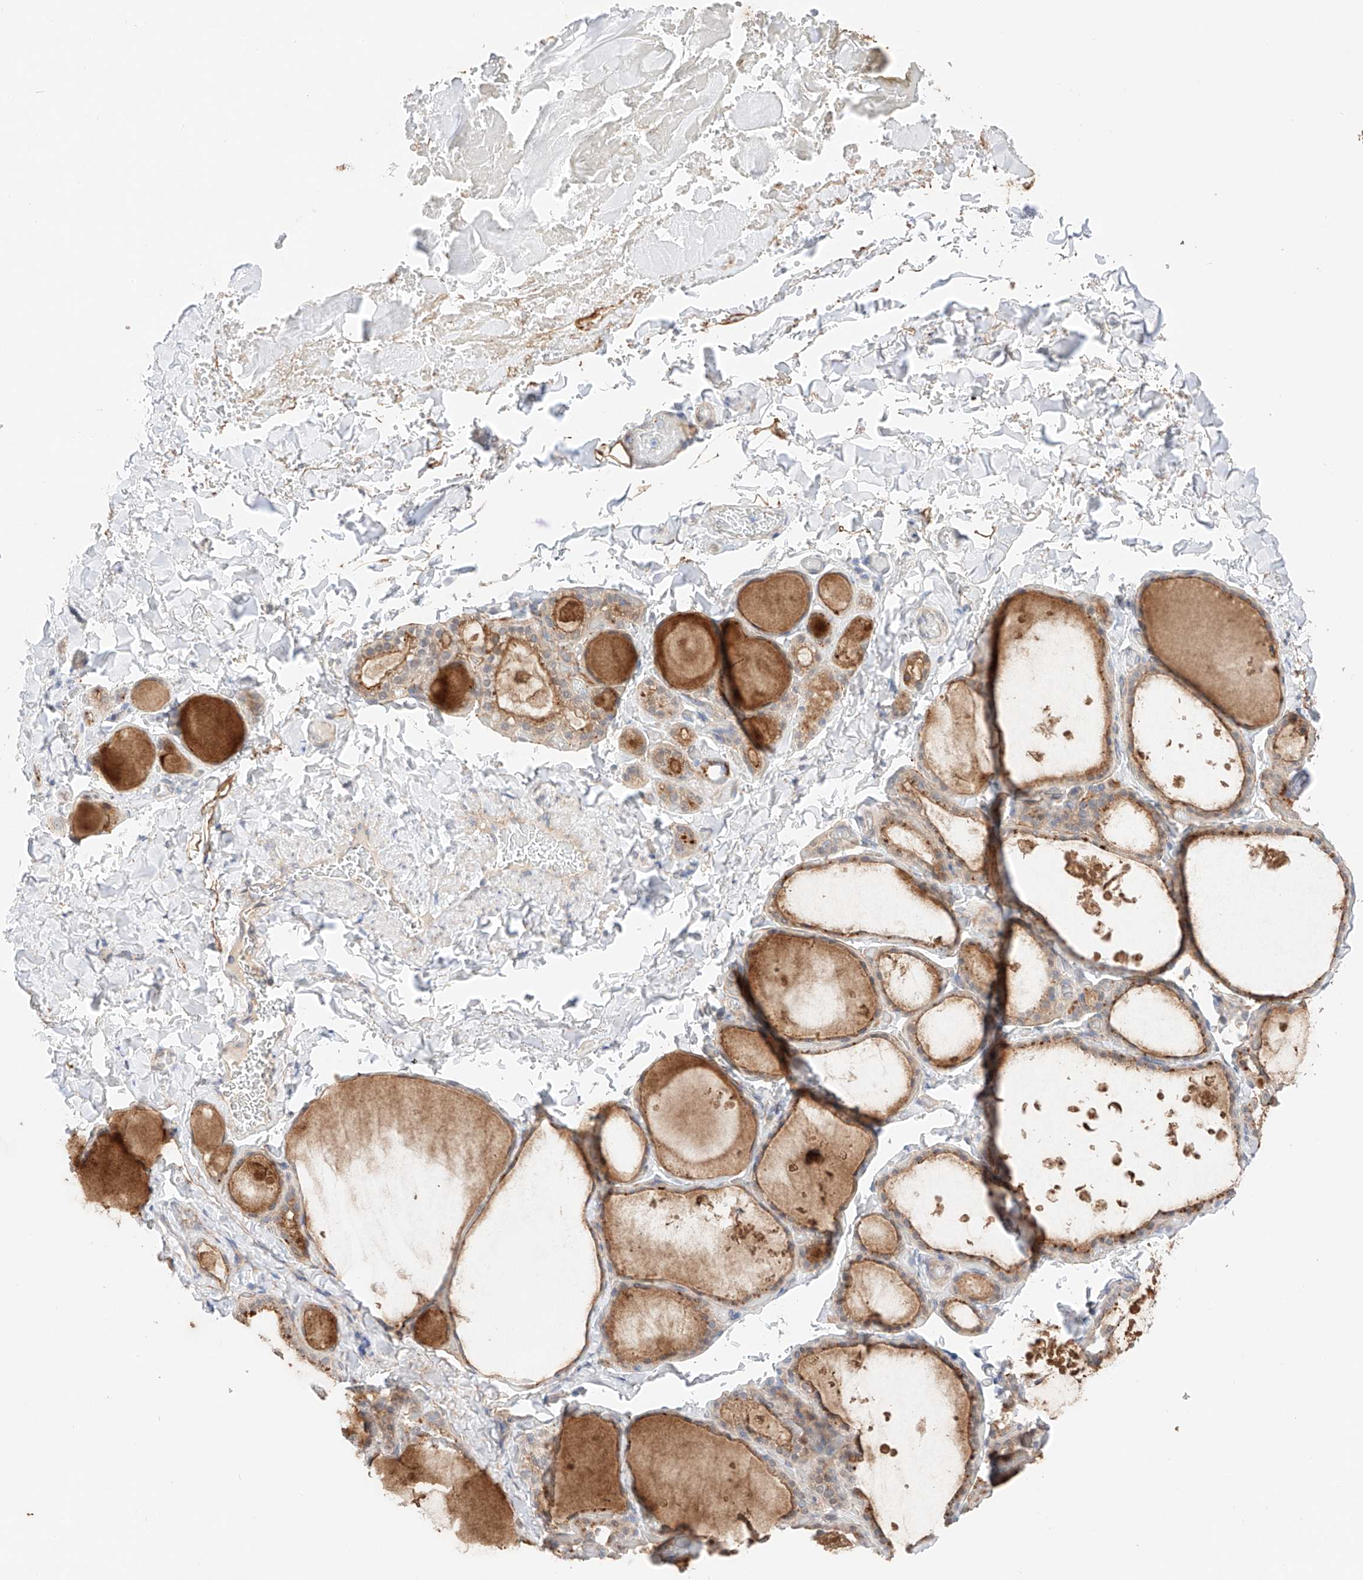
{"staining": {"intensity": "moderate", "quantity": ">75%", "location": "cytoplasmic/membranous"}, "tissue": "thyroid gland", "cell_type": "Glandular cells", "image_type": "normal", "snomed": [{"axis": "morphology", "description": "Normal tissue, NOS"}, {"axis": "topography", "description": "Thyroid gland"}], "caption": "This image displays immunohistochemistry staining of unremarkable thyroid gland, with medium moderate cytoplasmic/membranous expression in about >75% of glandular cells.", "gene": "GCNT1", "patient": {"sex": "female", "age": 44}}